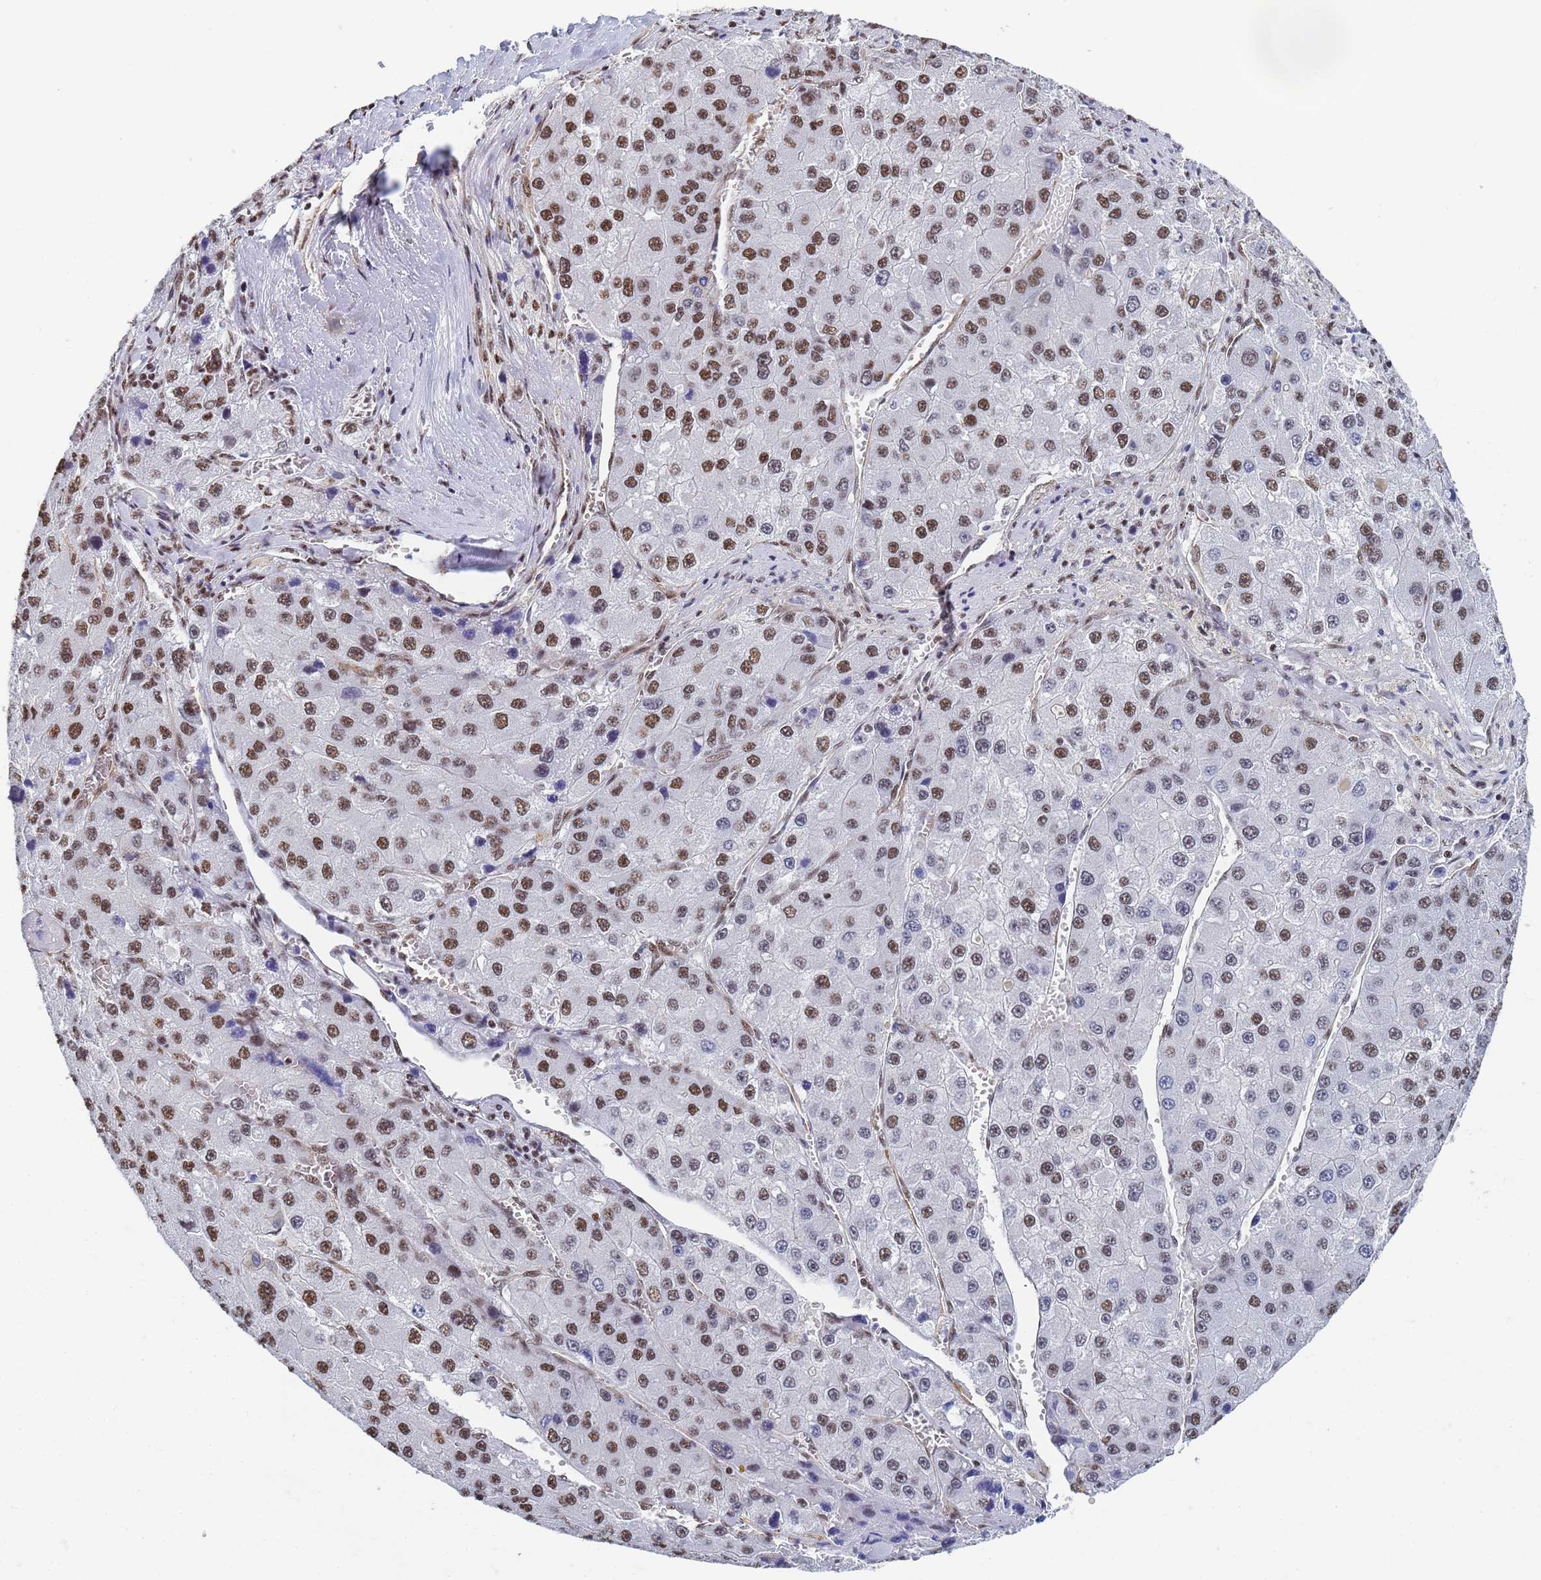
{"staining": {"intensity": "strong", "quantity": ">75%", "location": "nuclear"}, "tissue": "liver cancer", "cell_type": "Tumor cells", "image_type": "cancer", "snomed": [{"axis": "morphology", "description": "Carcinoma, Hepatocellular, NOS"}, {"axis": "topography", "description": "Liver"}], "caption": "IHC of human liver cancer demonstrates high levels of strong nuclear expression in approximately >75% of tumor cells.", "gene": "PRRT4", "patient": {"sex": "female", "age": 73}}